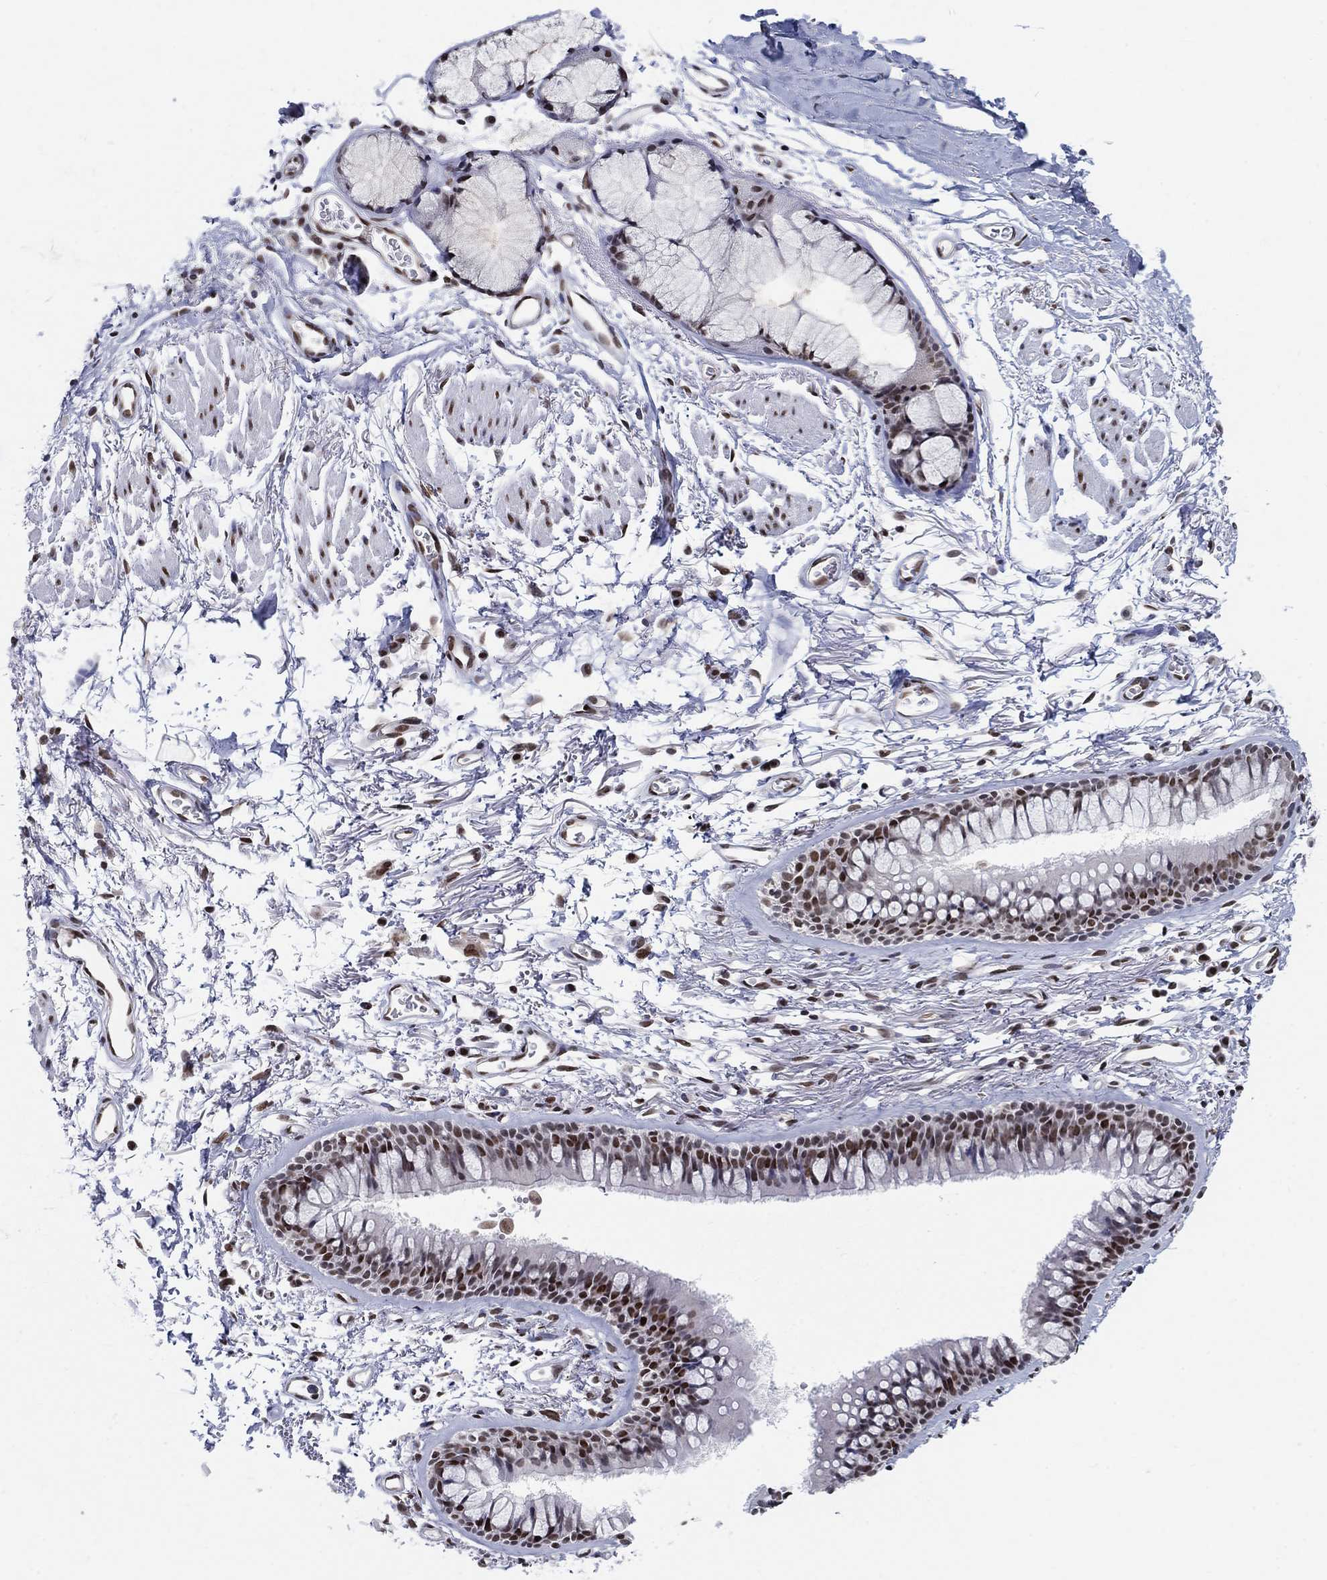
{"staining": {"intensity": "strong", "quantity": "<25%", "location": "nuclear"}, "tissue": "soft tissue", "cell_type": "Fibroblasts", "image_type": "normal", "snomed": [{"axis": "morphology", "description": "Normal tissue, NOS"}, {"axis": "topography", "description": "Cartilage tissue"}, {"axis": "topography", "description": "Bronchus"}], "caption": "Immunohistochemical staining of benign human soft tissue demonstrates <25% levels of strong nuclear protein staining in approximately <25% of fibroblasts. The protein is stained brown, and the nuclei are stained in blue (DAB IHC with brightfield microscopy, high magnification).", "gene": "CENPE", "patient": {"sex": "female", "age": 79}}